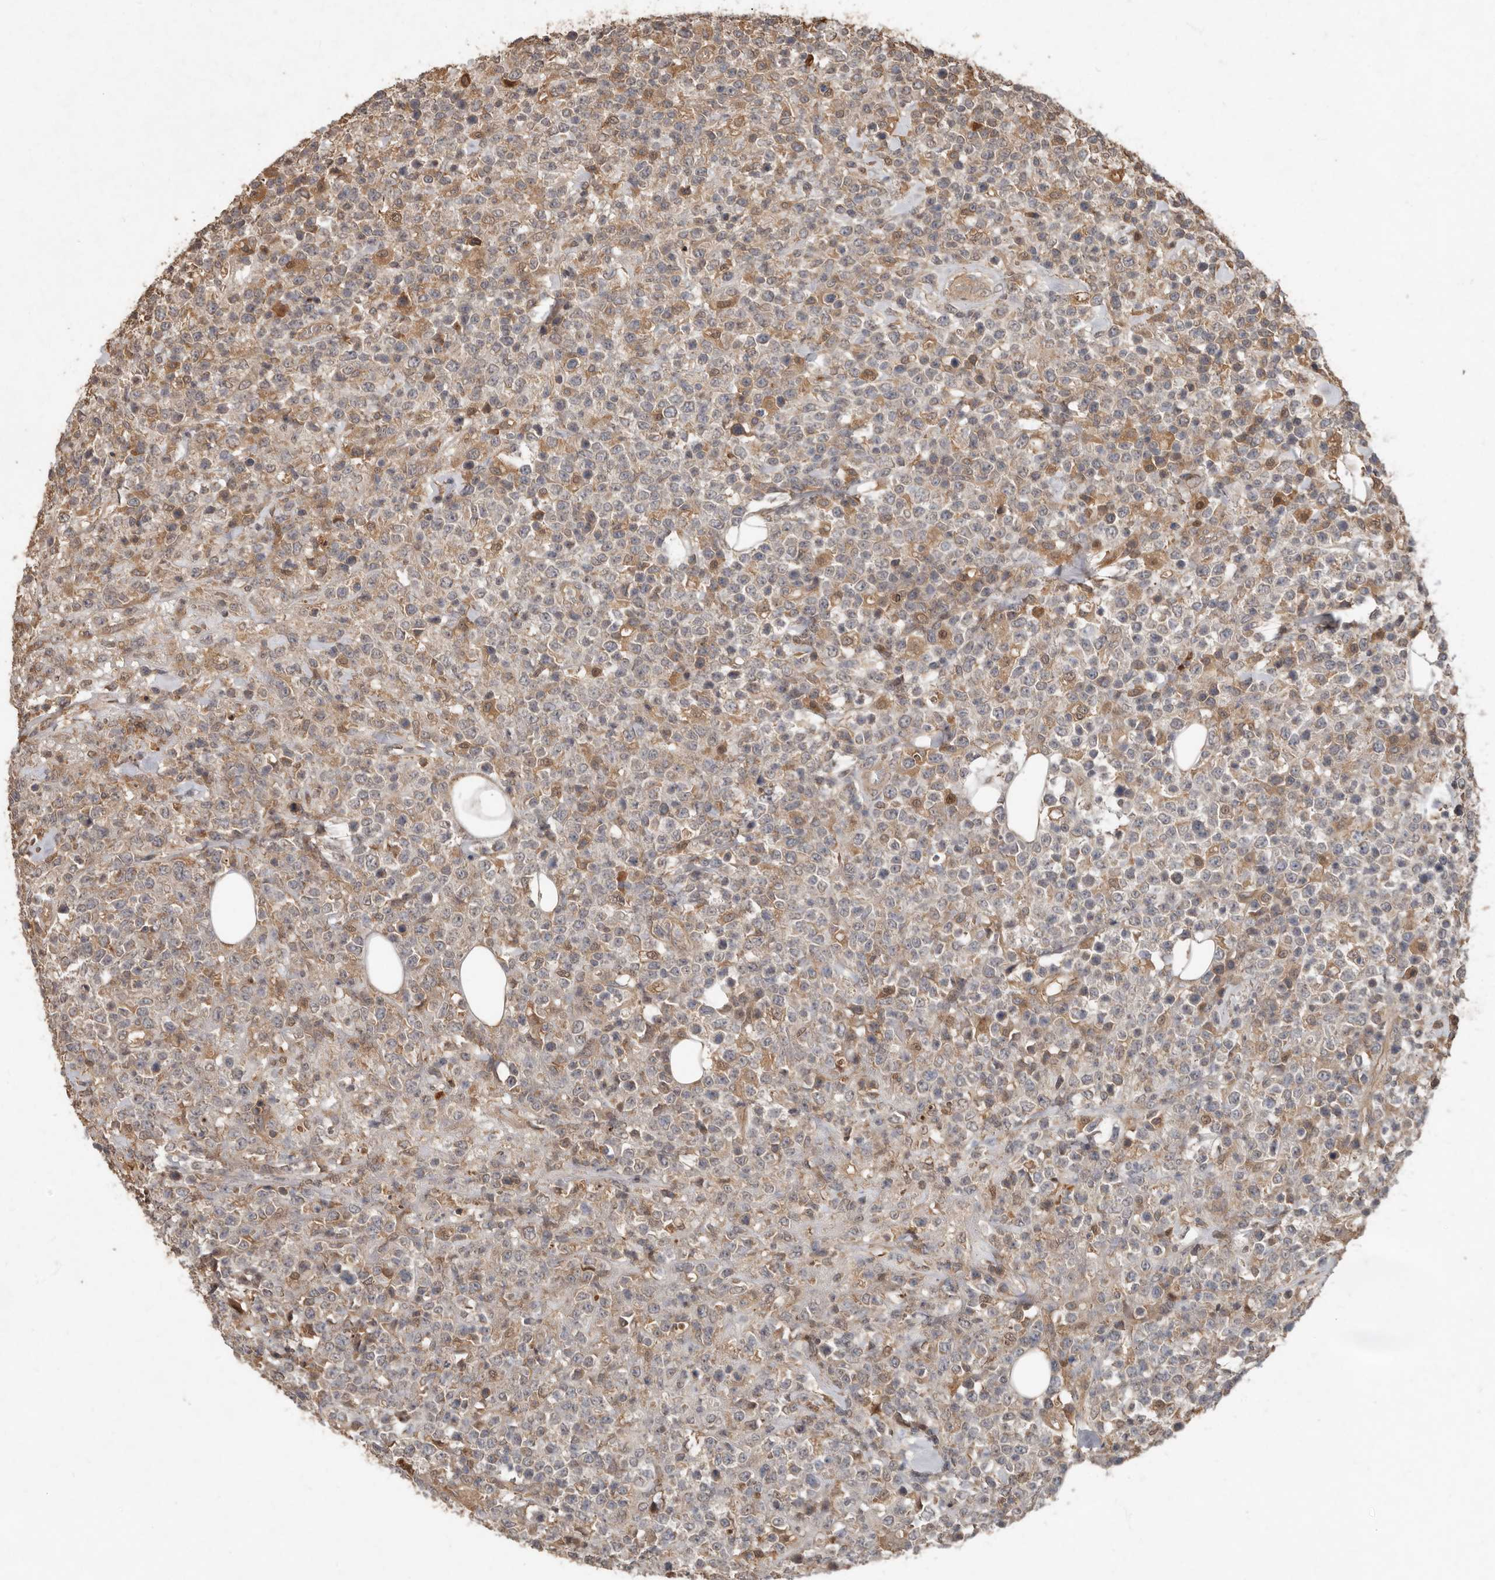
{"staining": {"intensity": "weak", "quantity": "25%-75%", "location": "cytoplasmic/membranous"}, "tissue": "lymphoma", "cell_type": "Tumor cells", "image_type": "cancer", "snomed": [{"axis": "morphology", "description": "Malignant lymphoma, non-Hodgkin's type, High grade"}, {"axis": "topography", "description": "Colon"}], "caption": "Protein staining reveals weak cytoplasmic/membranous expression in about 25%-75% of tumor cells in lymphoma.", "gene": "KIF26B", "patient": {"sex": "female", "age": 53}}